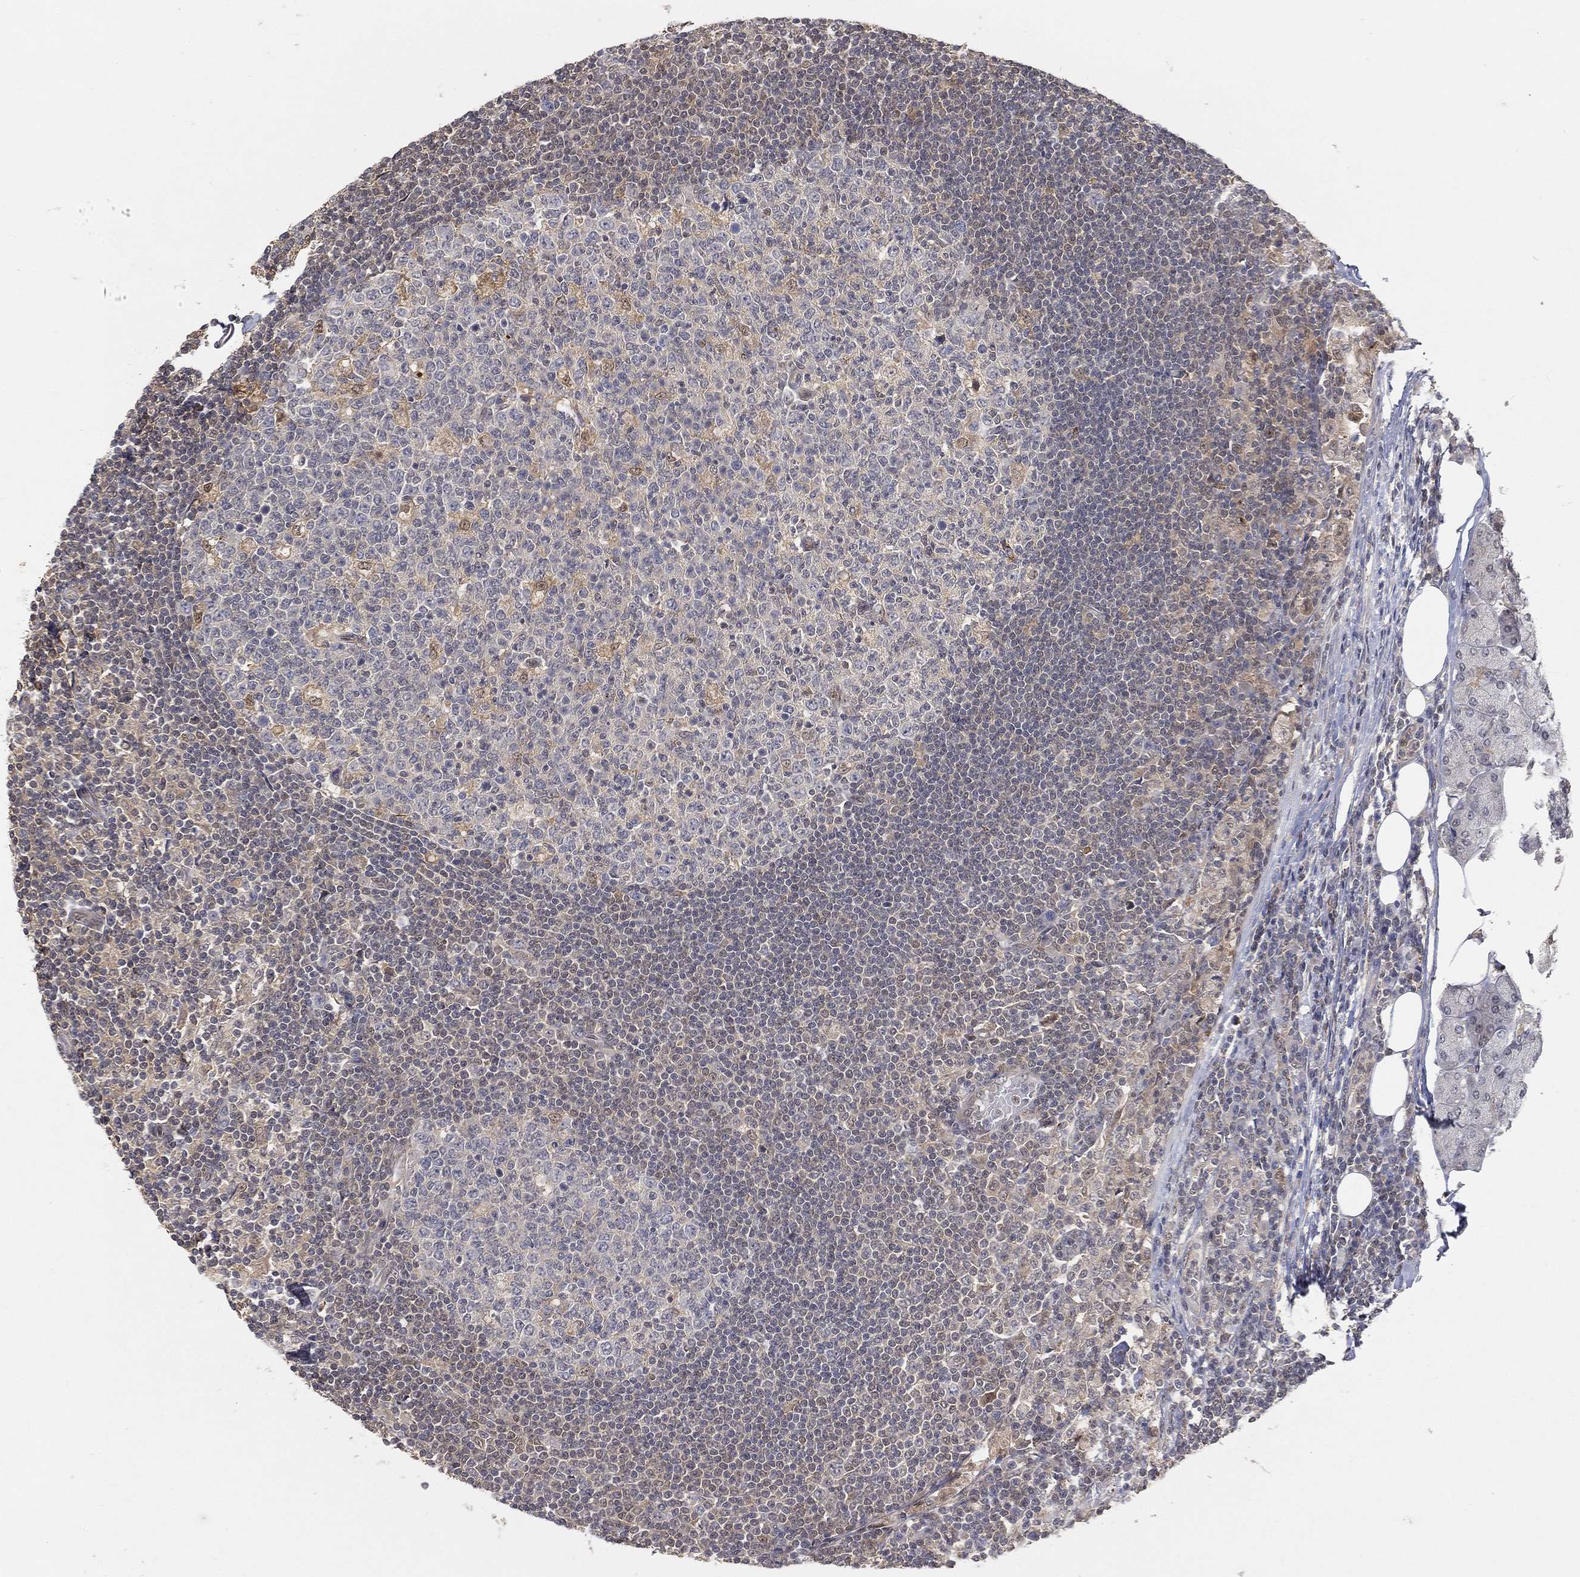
{"staining": {"intensity": "weak", "quantity": "<25%", "location": "cytoplasmic/membranous"}, "tissue": "lymph node", "cell_type": "Germinal center cells", "image_type": "normal", "snomed": [{"axis": "morphology", "description": "Normal tissue, NOS"}, {"axis": "topography", "description": "Lymph node"}, {"axis": "topography", "description": "Salivary gland"}], "caption": "Unremarkable lymph node was stained to show a protein in brown. There is no significant staining in germinal center cells. (DAB IHC with hematoxylin counter stain).", "gene": "MAPK1", "patient": {"sex": "male", "age": 83}}